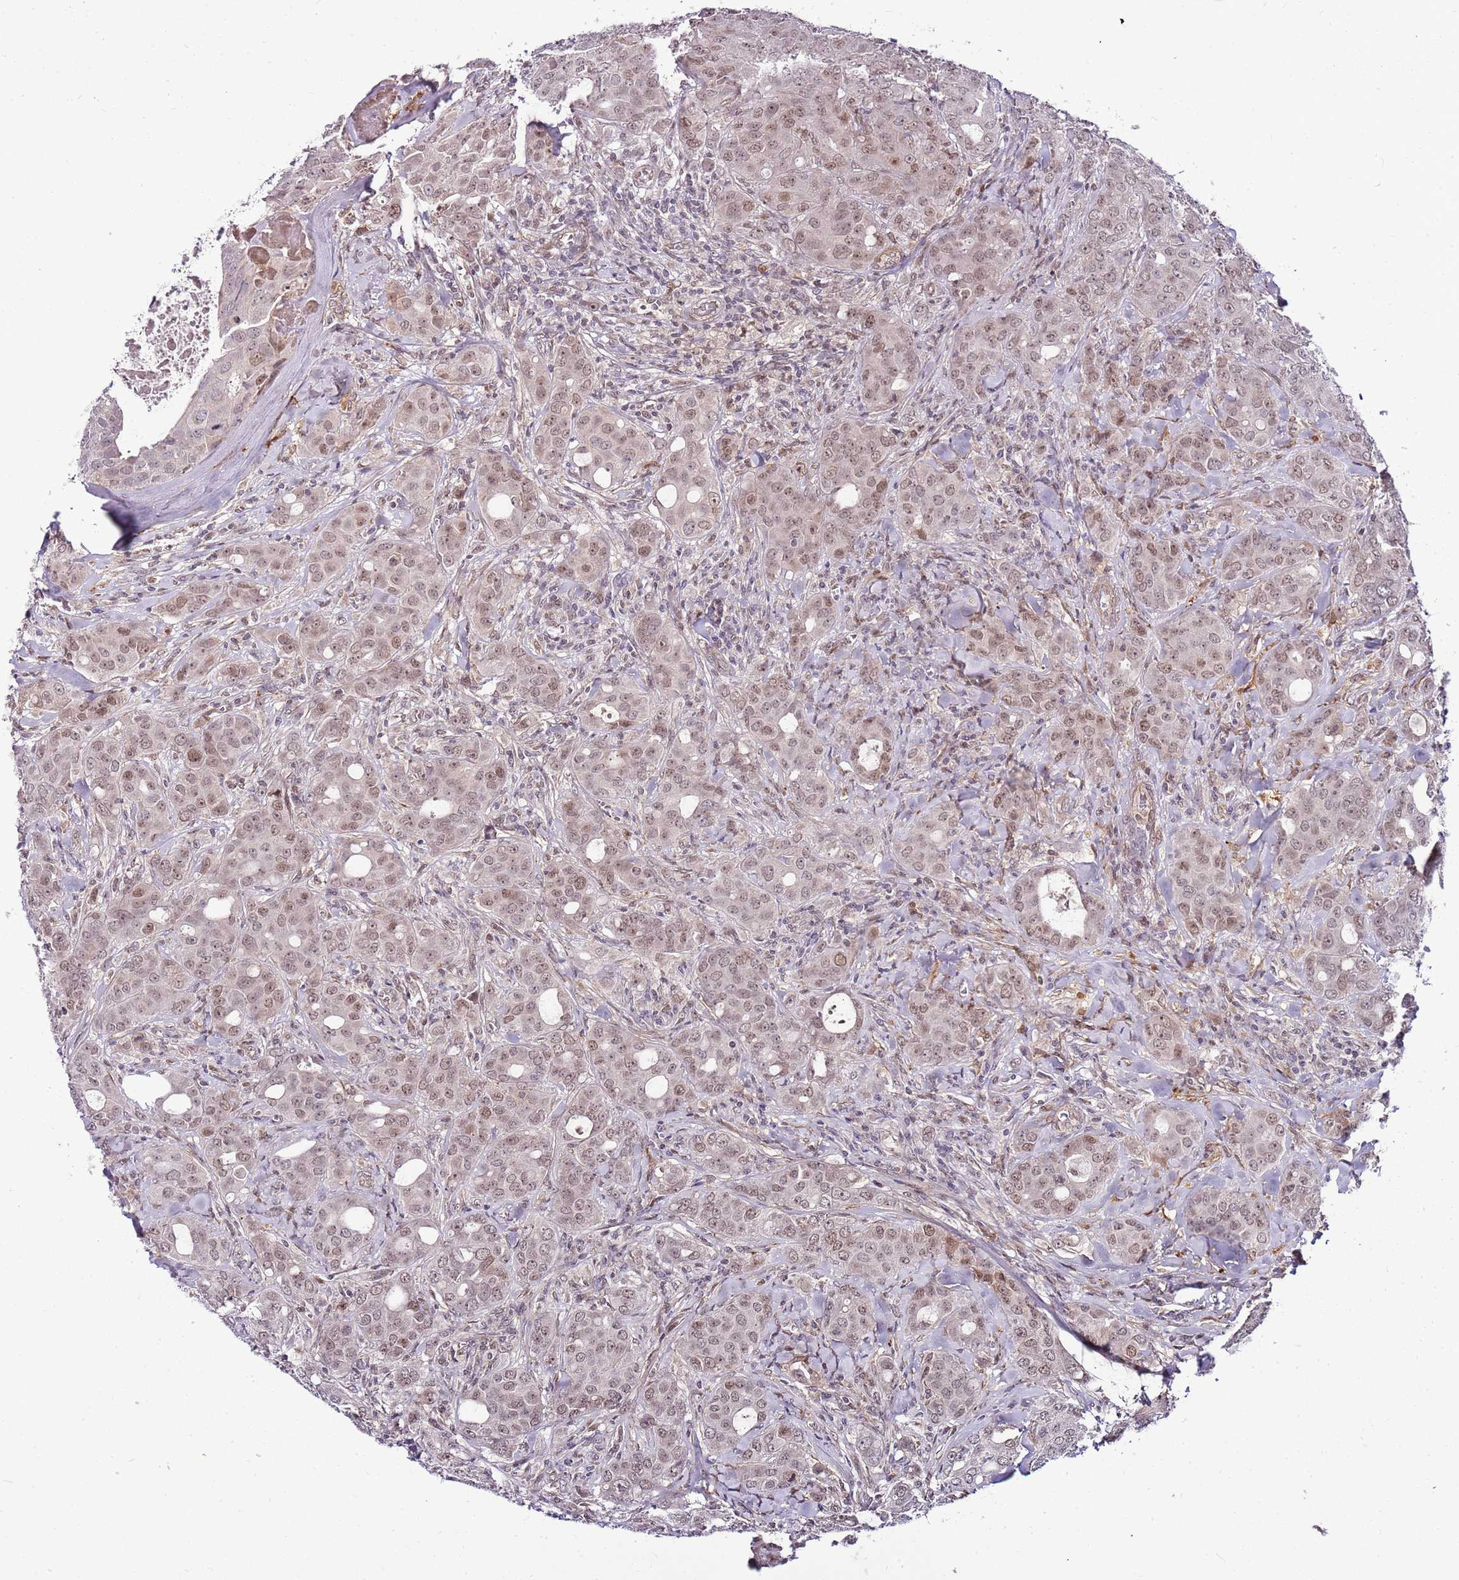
{"staining": {"intensity": "weak", "quantity": ">75%", "location": "nuclear"}, "tissue": "breast cancer", "cell_type": "Tumor cells", "image_type": "cancer", "snomed": [{"axis": "morphology", "description": "Duct carcinoma"}, {"axis": "topography", "description": "Breast"}], "caption": "IHC staining of invasive ductal carcinoma (breast), which shows low levels of weak nuclear expression in approximately >75% of tumor cells indicating weak nuclear protein staining. The staining was performed using DAB (3,3'-diaminobenzidine) (brown) for protein detection and nuclei were counterstained in hematoxylin (blue).", "gene": "POLE3", "patient": {"sex": "female", "age": 43}}